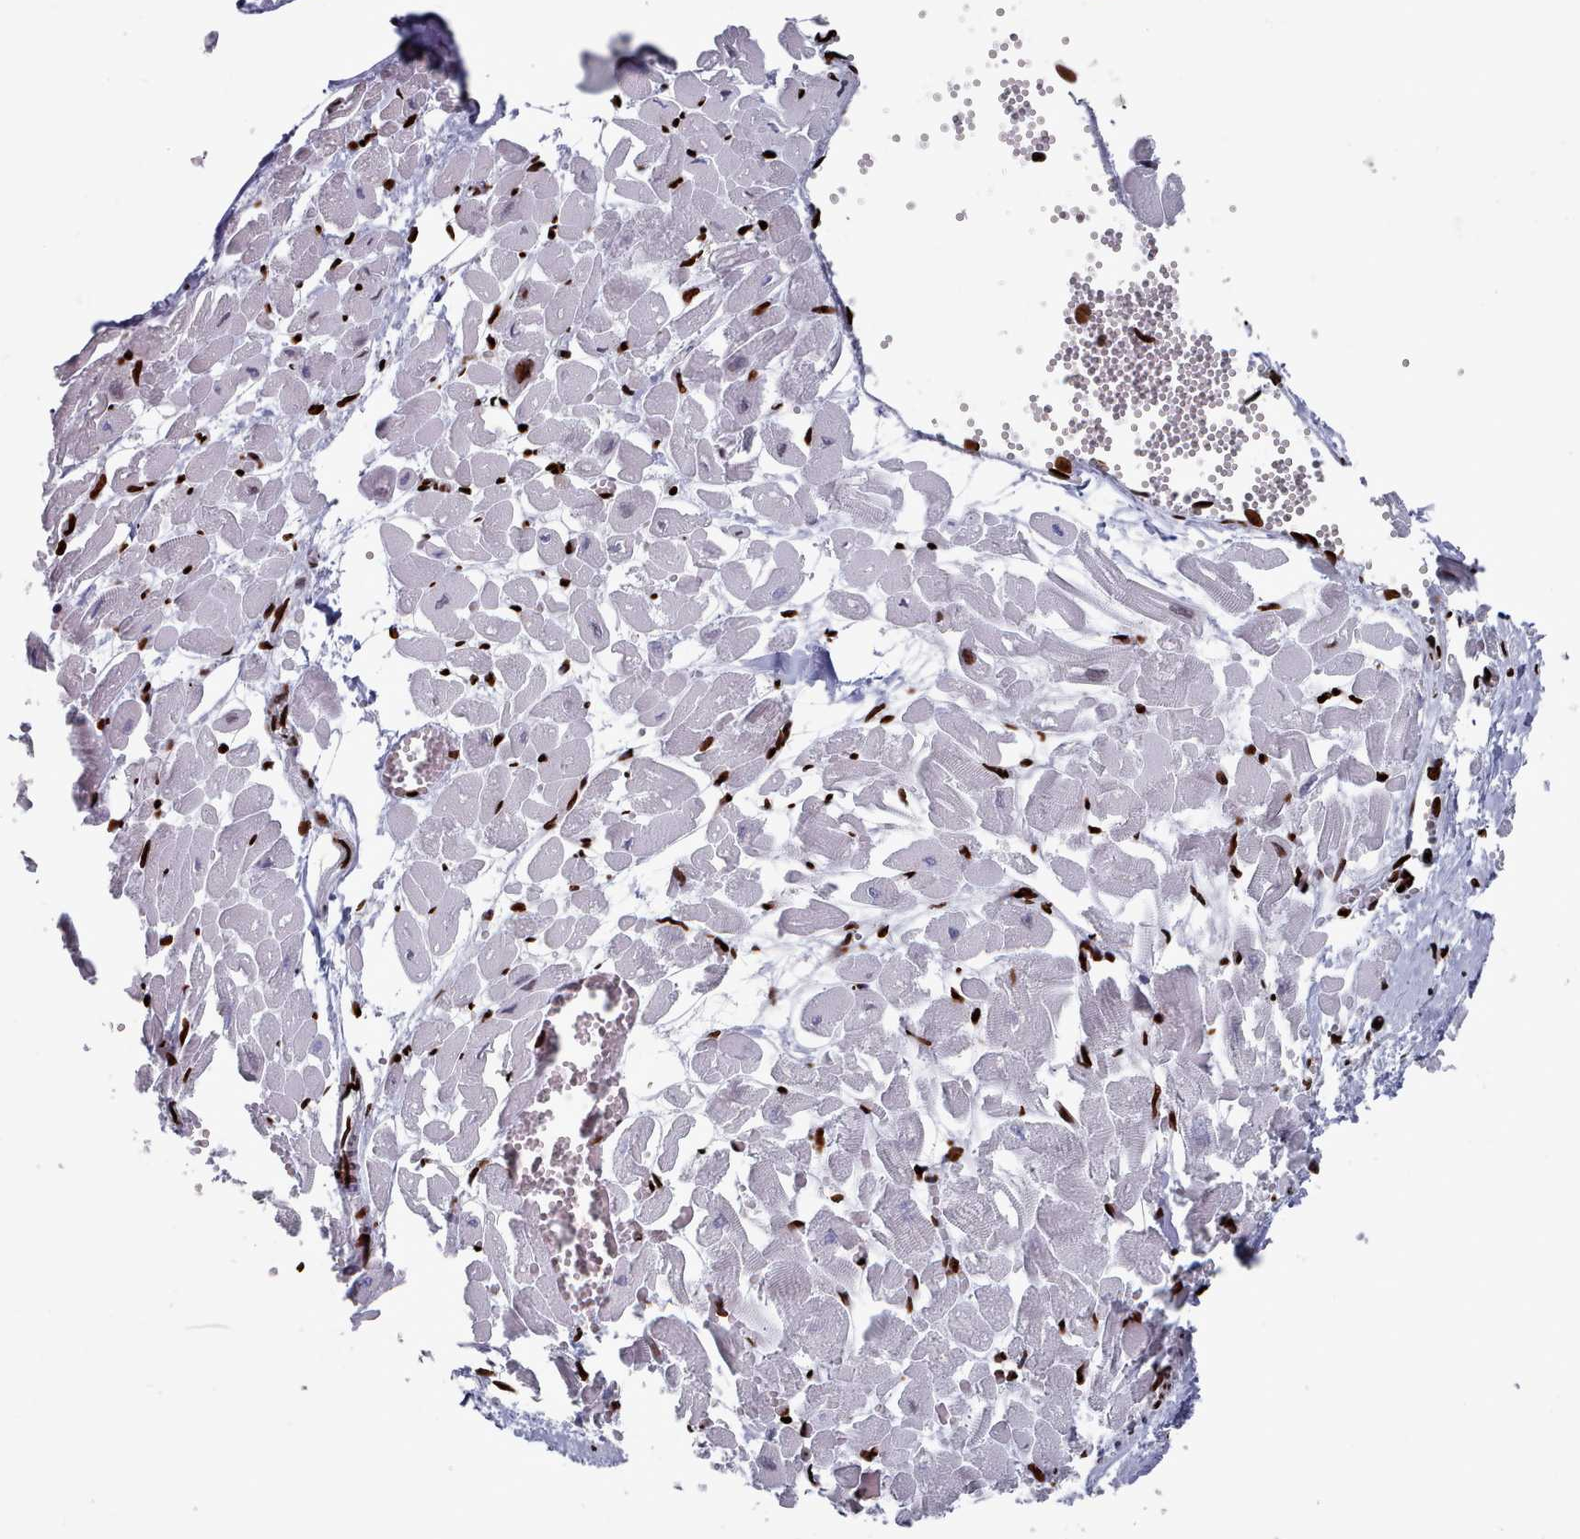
{"staining": {"intensity": "strong", "quantity": "25%-75%", "location": "nuclear"}, "tissue": "heart muscle", "cell_type": "Cardiomyocytes", "image_type": "normal", "snomed": [{"axis": "morphology", "description": "Normal tissue, NOS"}, {"axis": "topography", "description": "Heart"}], "caption": "Cardiomyocytes show strong nuclear positivity in about 25%-75% of cells in unremarkable heart muscle.", "gene": "PCDHB11", "patient": {"sex": "male", "age": 54}}